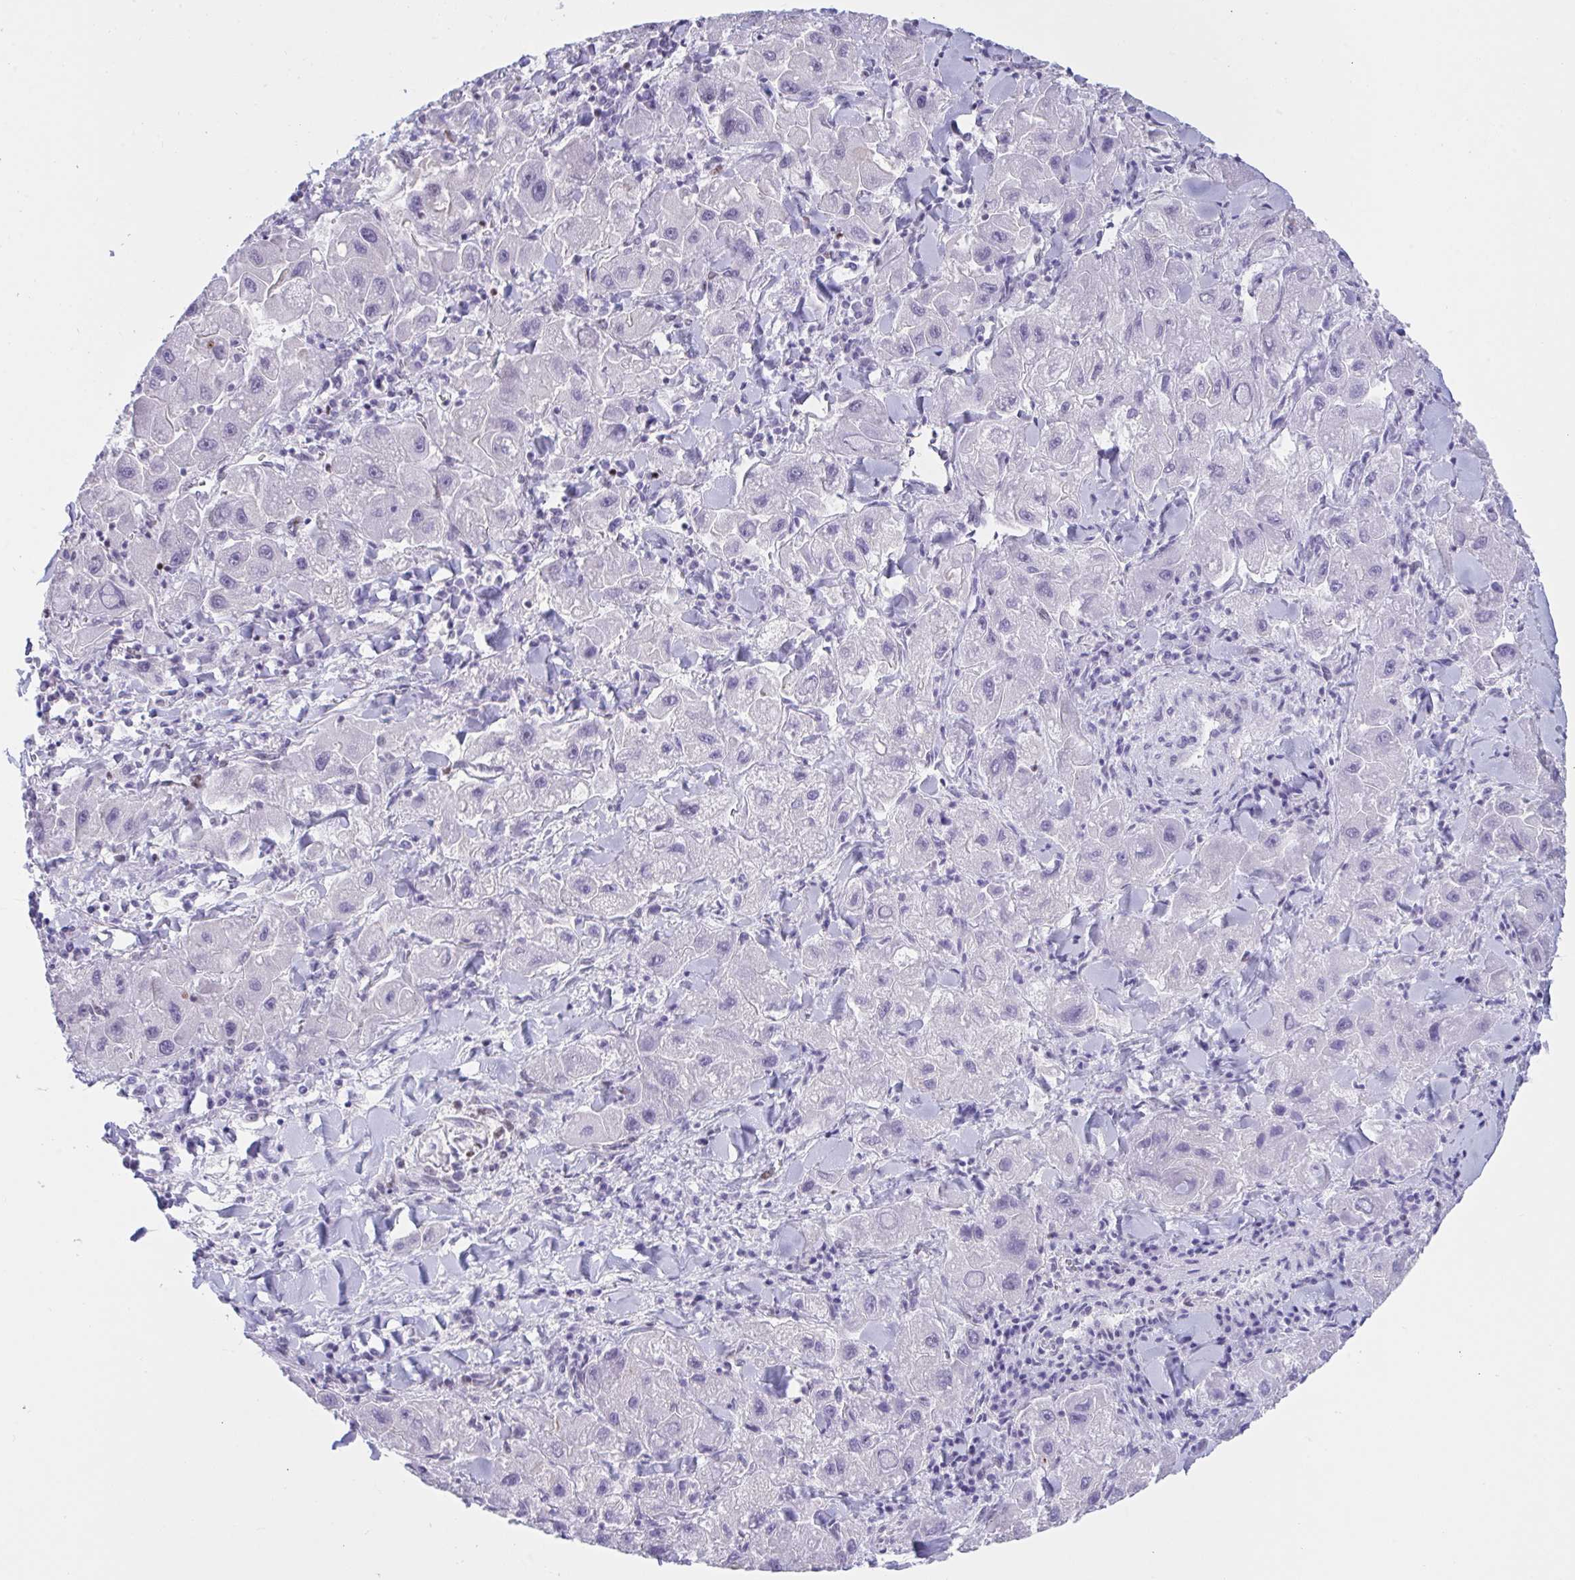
{"staining": {"intensity": "negative", "quantity": "none", "location": "none"}, "tissue": "liver cancer", "cell_type": "Tumor cells", "image_type": "cancer", "snomed": [{"axis": "morphology", "description": "Carcinoma, Hepatocellular, NOS"}, {"axis": "topography", "description": "Liver"}], "caption": "This is a image of immunohistochemistry (IHC) staining of liver hepatocellular carcinoma, which shows no positivity in tumor cells.", "gene": "IKZF2", "patient": {"sex": "male", "age": 24}}